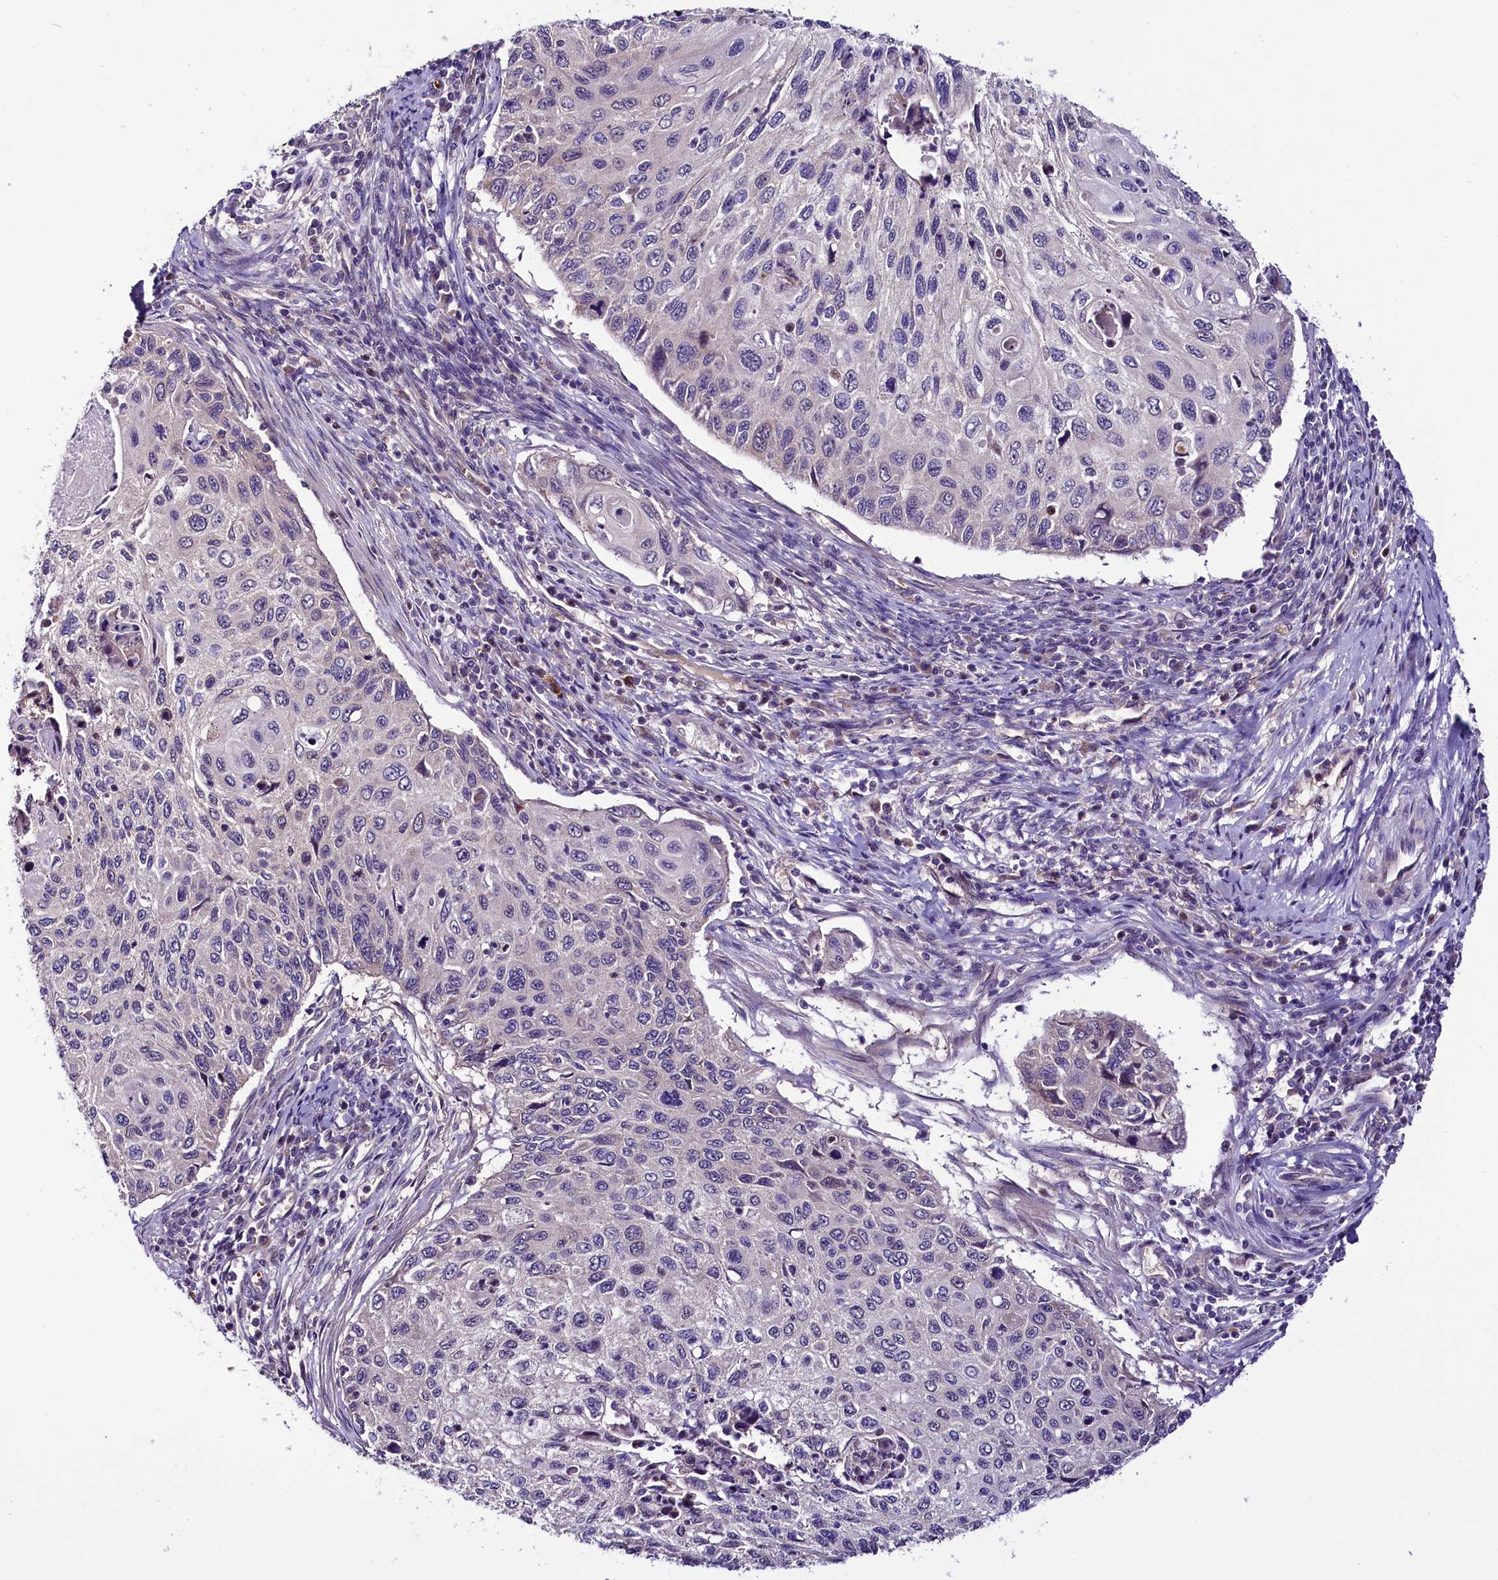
{"staining": {"intensity": "negative", "quantity": "none", "location": "none"}, "tissue": "cervical cancer", "cell_type": "Tumor cells", "image_type": "cancer", "snomed": [{"axis": "morphology", "description": "Squamous cell carcinoma, NOS"}, {"axis": "topography", "description": "Cervix"}], "caption": "An immunohistochemistry histopathology image of cervical squamous cell carcinoma is shown. There is no staining in tumor cells of cervical squamous cell carcinoma.", "gene": "C9orf40", "patient": {"sex": "female", "age": 70}}